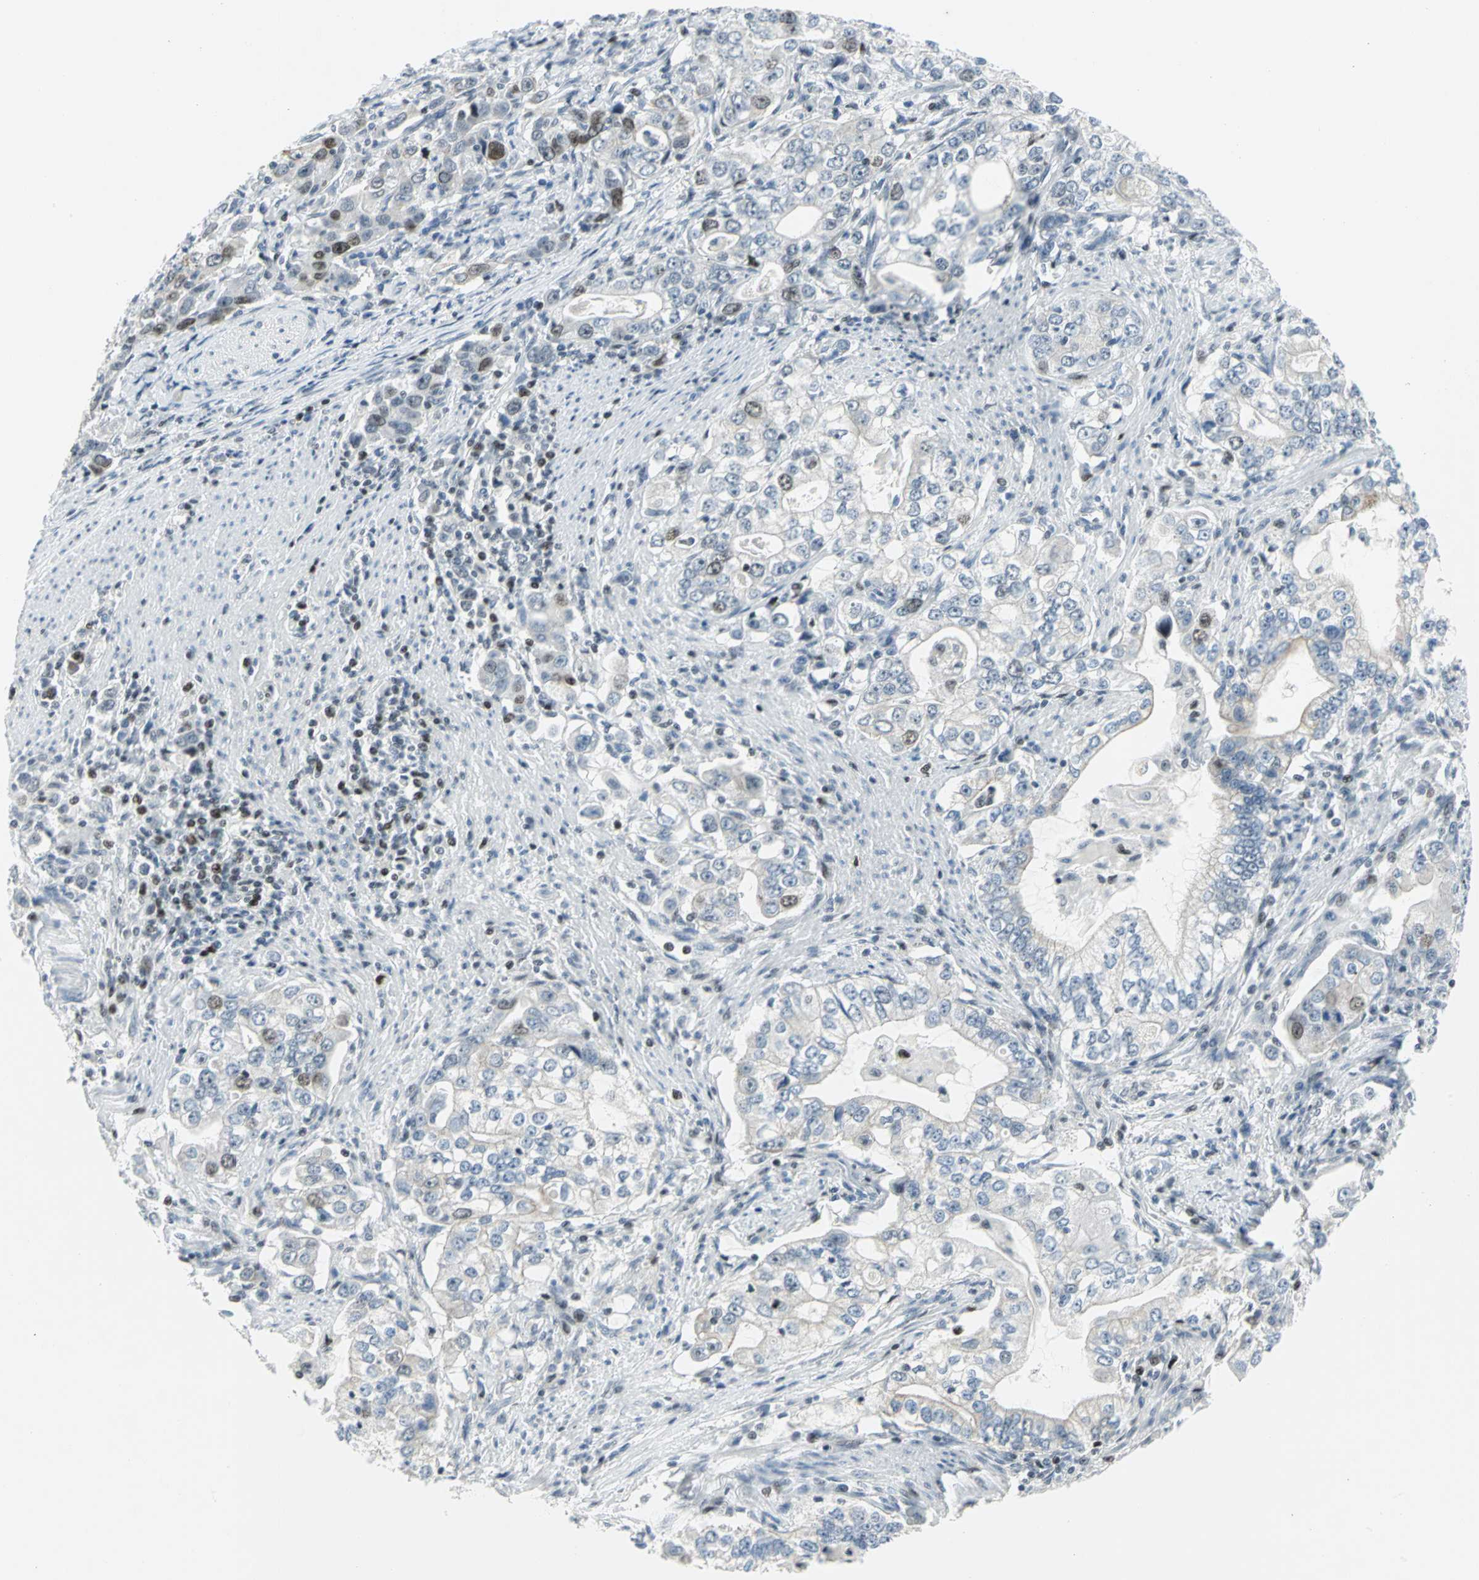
{"staining": {"intensity": "moderate", "quantity": "<25%", "location": "nuclear"}, "tissue": "stomach cancer", "cell_type": "Tumor cells", "image_type": "cancer", "snomed": [{"axis": "morphology", "description": "Adenocarcinoma, NOS"}, {"axis": "topography", "description": "Stomach, lower"}], "caption": "Protein expression analysis of stomach cancer (adenocarcinoma) reveals moderate nuclear positivity in about <25% of tumor cells.", "gene": "RPA1", "patient": {"sex": "female", "age": 72}}